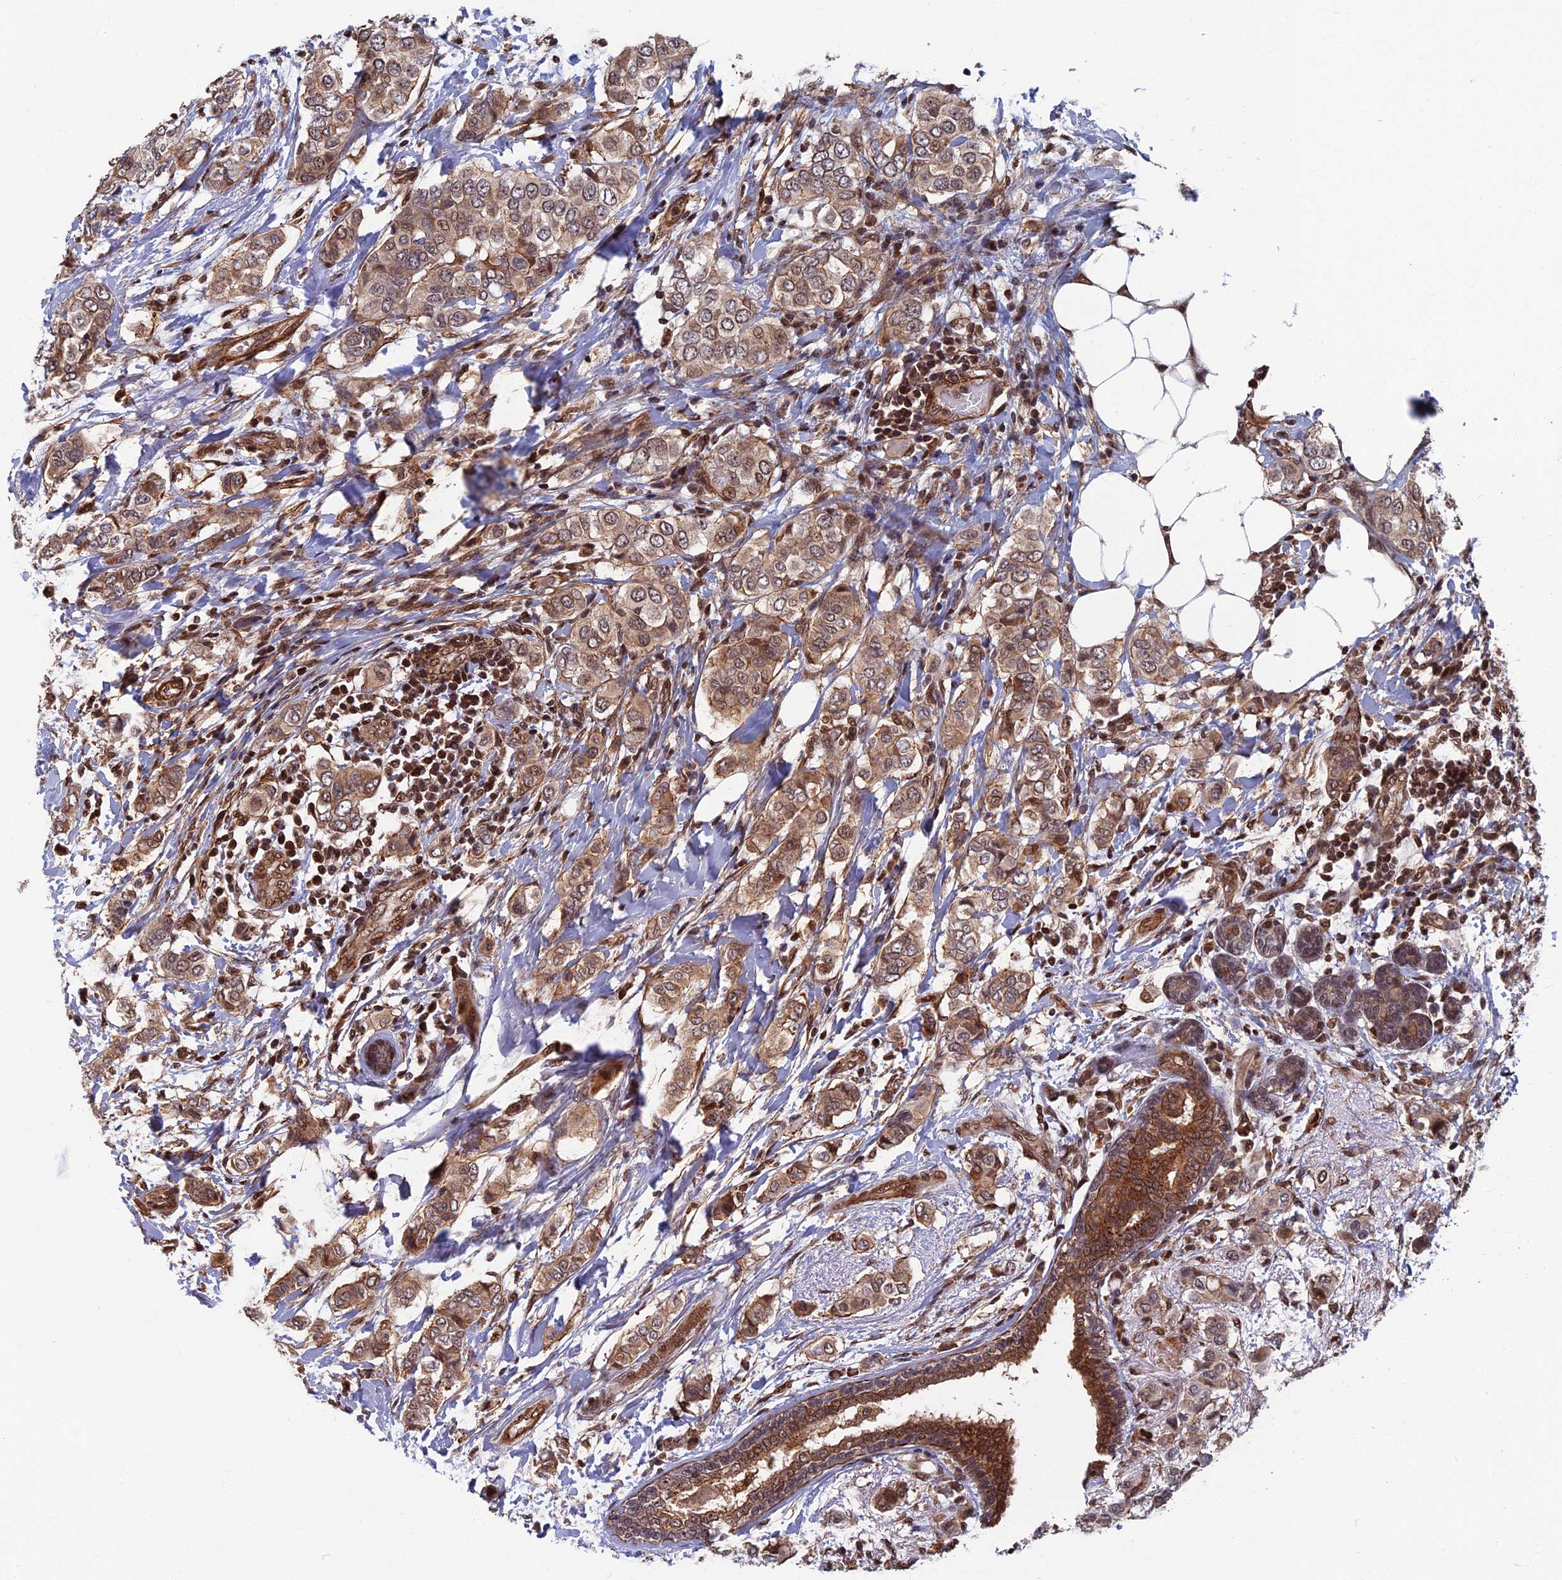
{"staining": {"intensity": "moderate", "quantity": ">75%", "location": "cytoplasmic/membranous,nuclear"}, "tissue": "breast cancer", "cell_type": "Tumor cells", "image_type": "cancer", "snomed": [{"axis": "morphology", "description": "Lobular carcinoma"}, {"axis": "topography", "description": "Breast"}], "caption": "IHC of breast lobular carcinoma shows medium levels of moderate cytoplasmic/membranous and nuclear positivity in about >75% of tumor cells.", "gene": "CTDP1", "patient": {"sex": "female", "age": 51}}